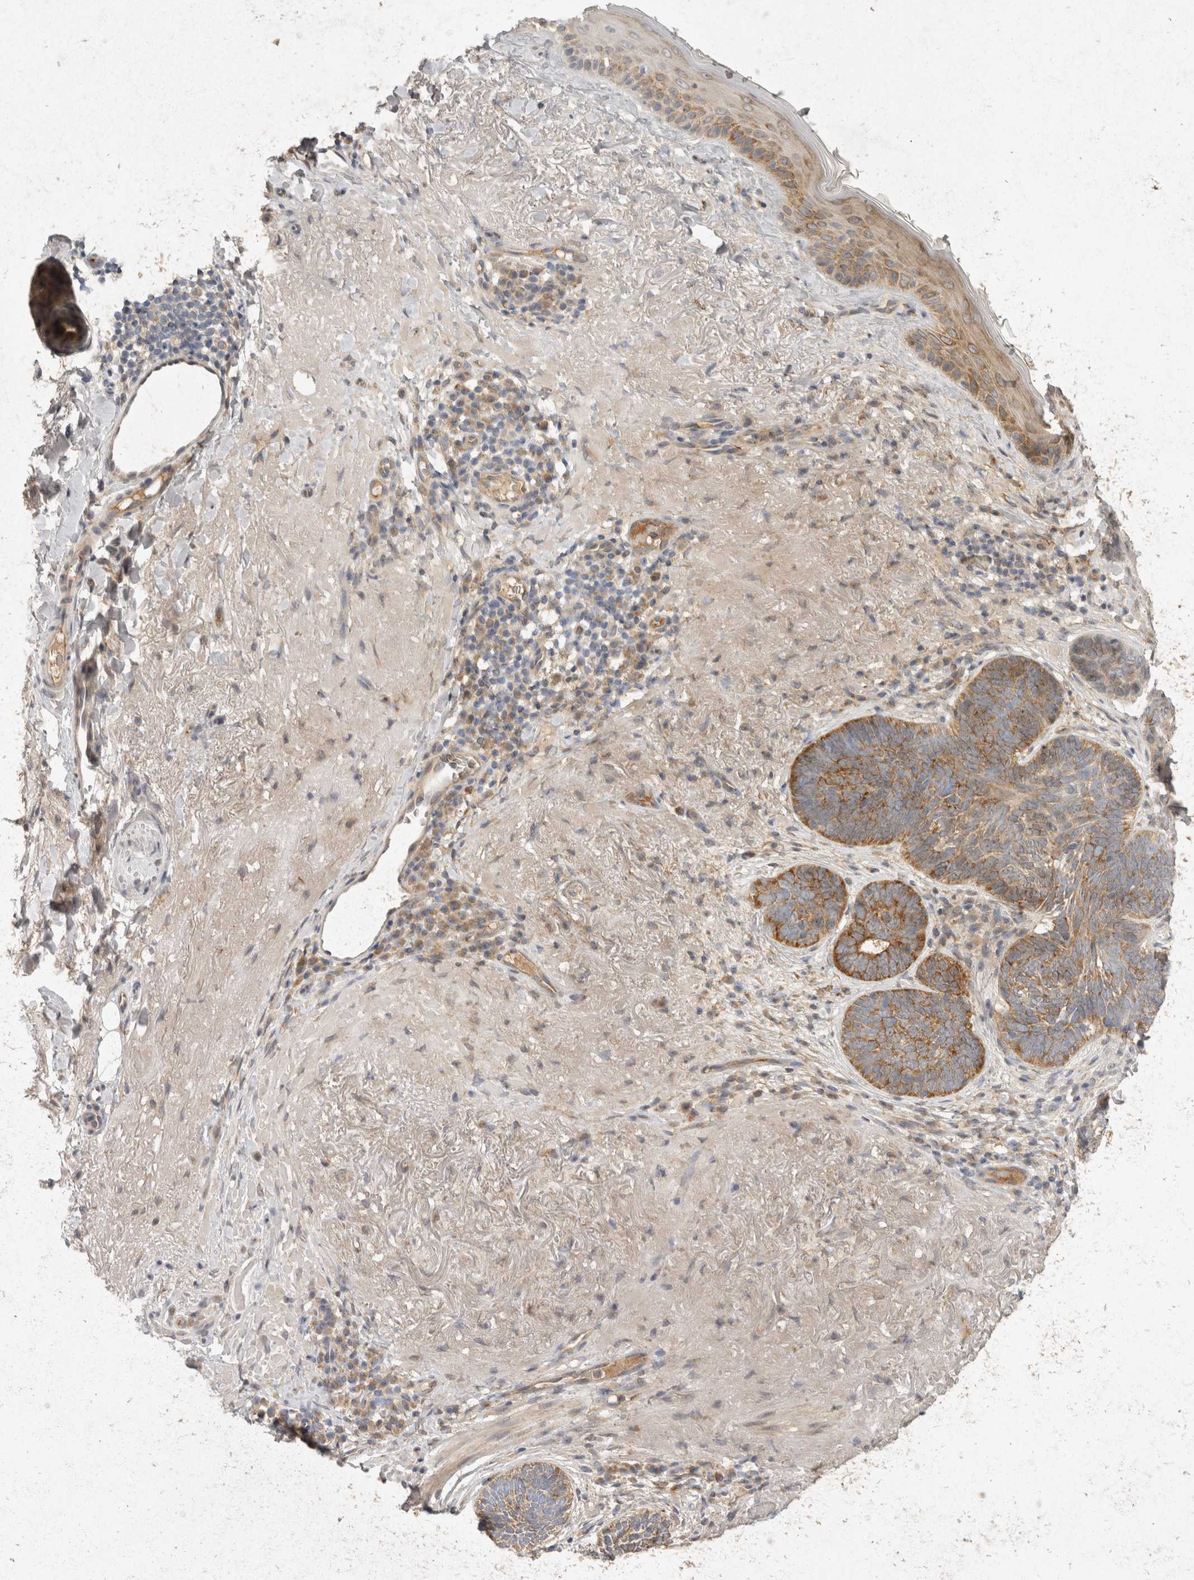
{"staining": {"intensity": "moderate", "quantity": "25%-75%", "location": "cytoplasmic/membranous"}, "tissue": "skin cancer", "cell_type": "Tumor cells", "image_type": "cancer", "snomed": [{"axis": "morphology", "description": "Basal cell carcinoma"}, {"axis": "topography", "description": "Skin"}], "caption": "This photomicrograph exhibits immunohistochemistry (IHC) staining of skin basal cell carcinoma, with medium moderate cytoplasmic/membranous positivity in approximately 25%-75% of tumor cells.", "gene": "EIF4G3", "patient": {"sex": "female", "age": 85}}